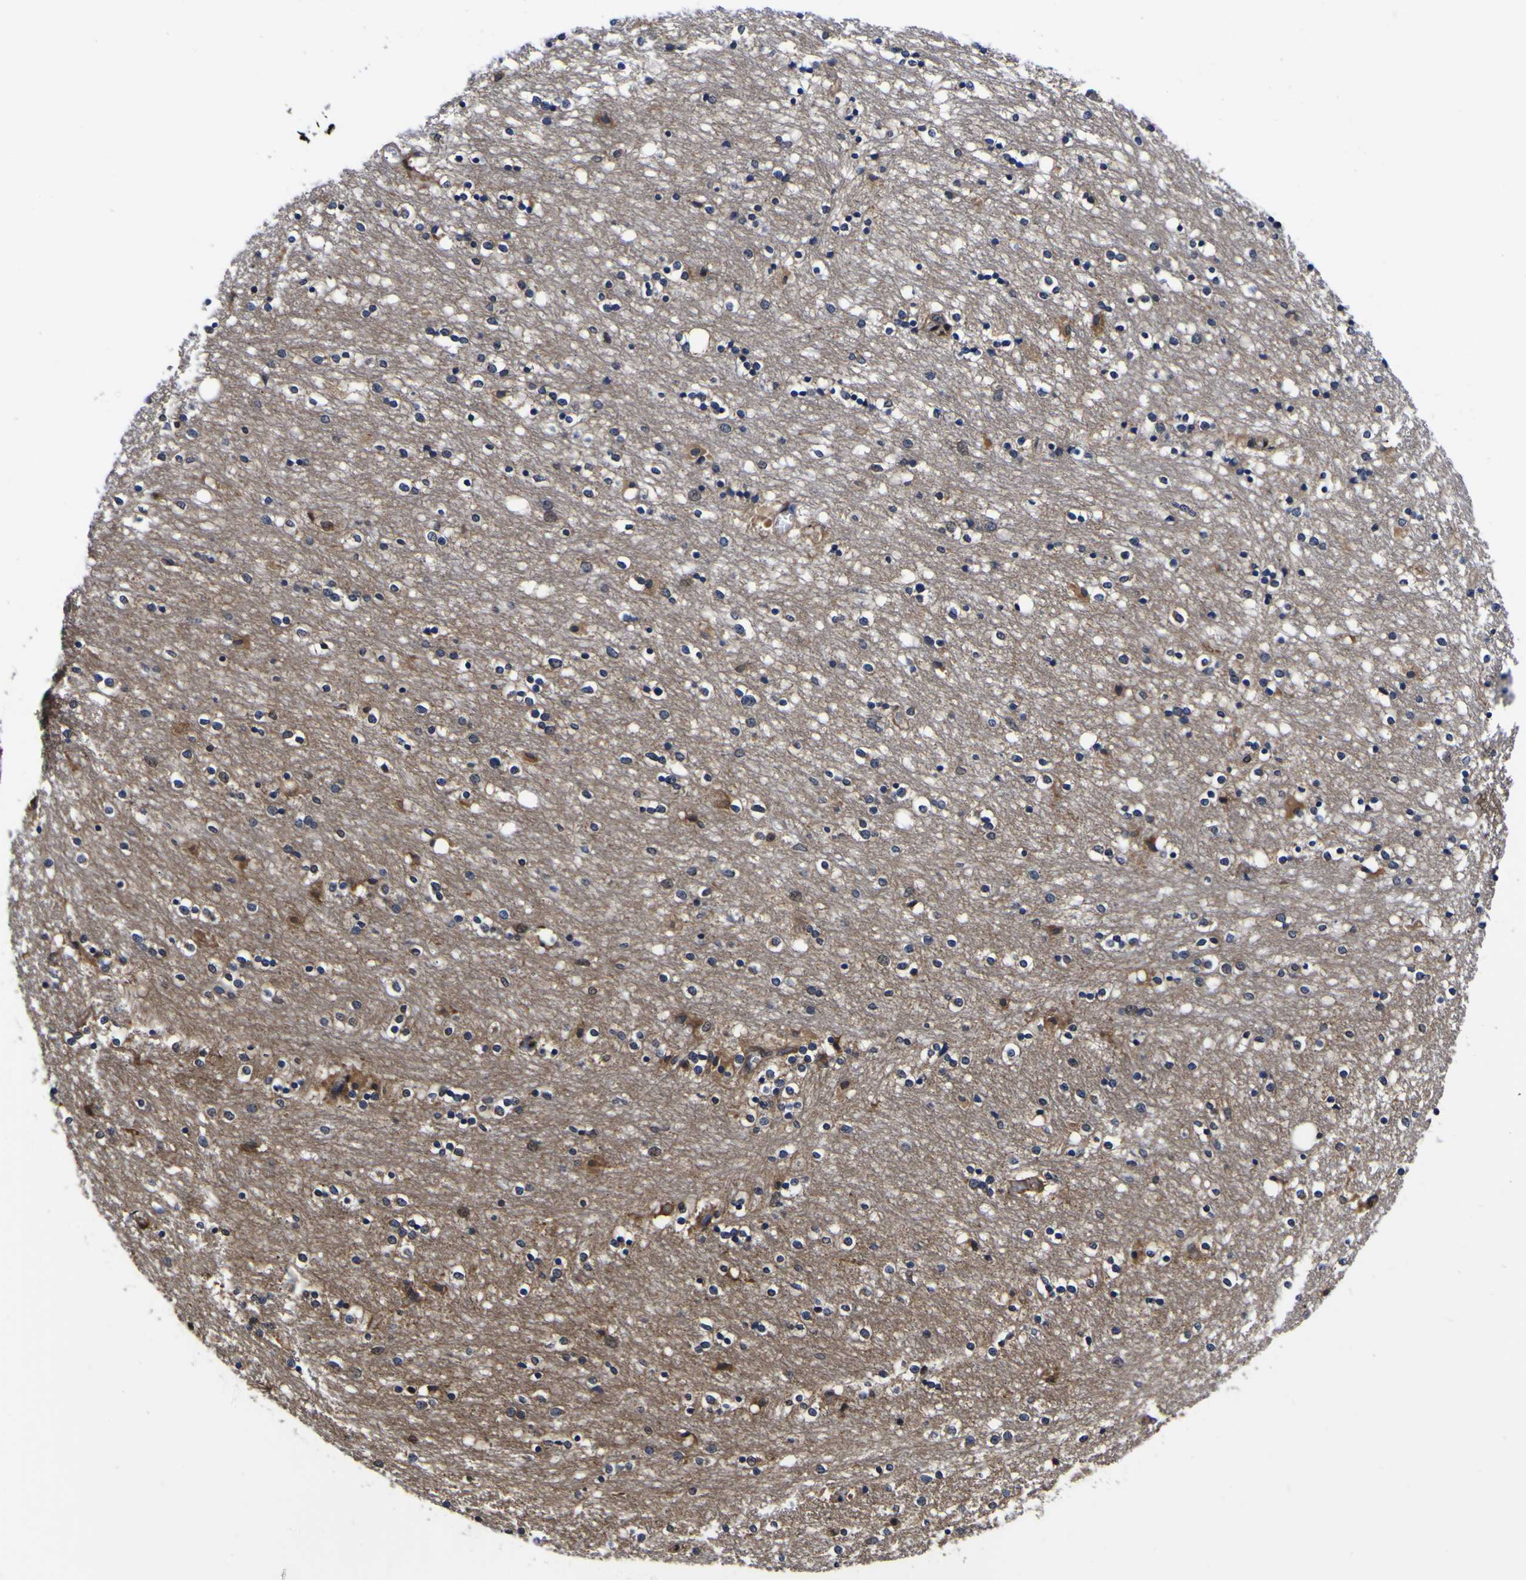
{"staining": {"intensity": "moderate", "quantity": "<25%", "location": "cytoplasmic/membranous"}, "tissue": "caudate", "cell_type": "Glial cells", "image_type": "normal", "snomed": [{"axis": "morphology", "description": "Normal tissue, NOS"}, {"axis": "topography", "description": "Lateral ventricle wall"}], "caption": "A low amount of moderate cytoplasmic/membranous staining is appreciated in approximately <25% of glial cells in benign caudate. (Stains: DAB in brown, nuclei in blue, Microscopy: brightfield microscopy at high magnification).", "gene": "FAM110B", "patient": {"sex": "female", "age": 54}}